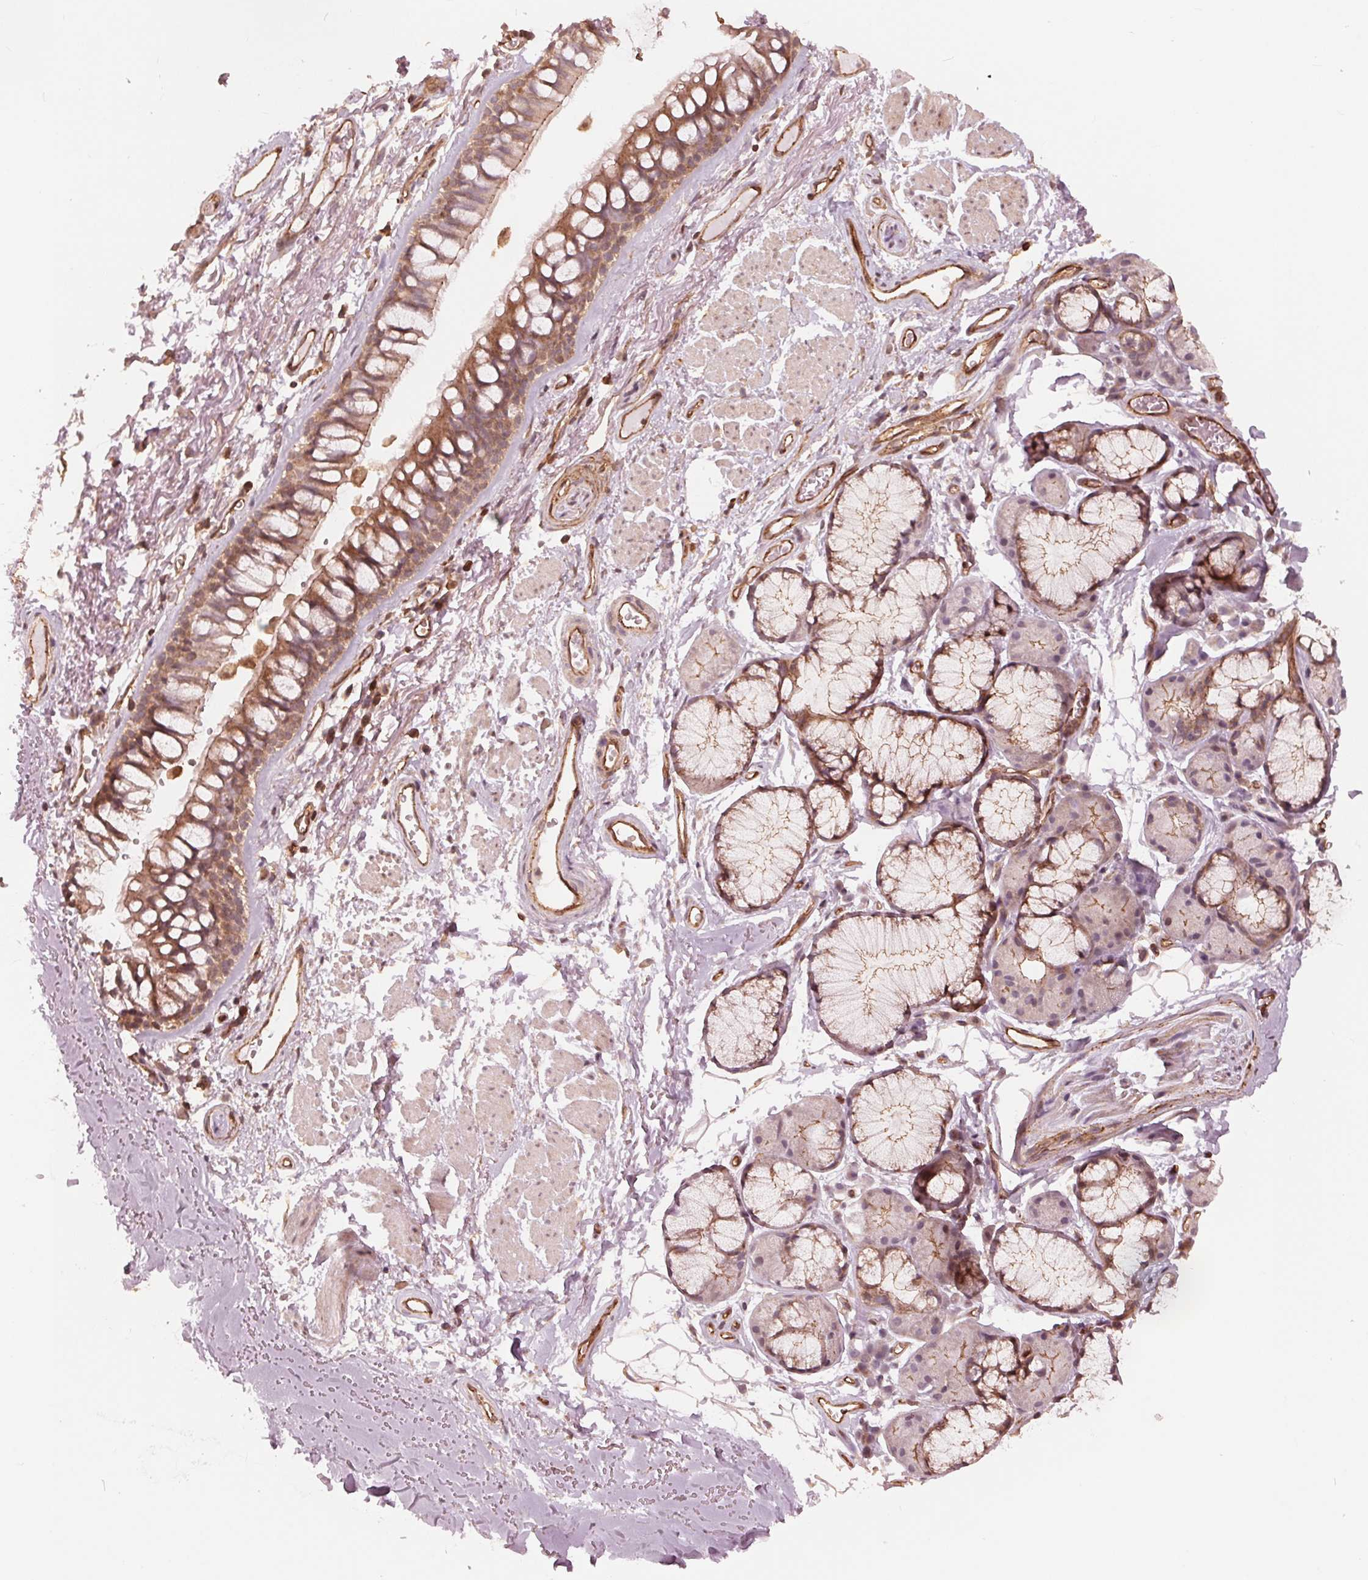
{"staining": {"intensity": "negative", "quantity": "none", "location": "none"}, "tissue": "adipose tissue", "cell_type": "Adipocytes", "image_type": "normal", "snomed": [{"axis": "morphology", "description": "Normal tissue, NOS"}, {"axis": "topography", "description": "Cartilage tissue"}, {"axis": "topography", "description": "Bronchus"}], "caption": "There is no significant expression in adipocytes of adipose tissue.", "gene": "TXNIP", "patient": {"sex": "female", "age": 79}}